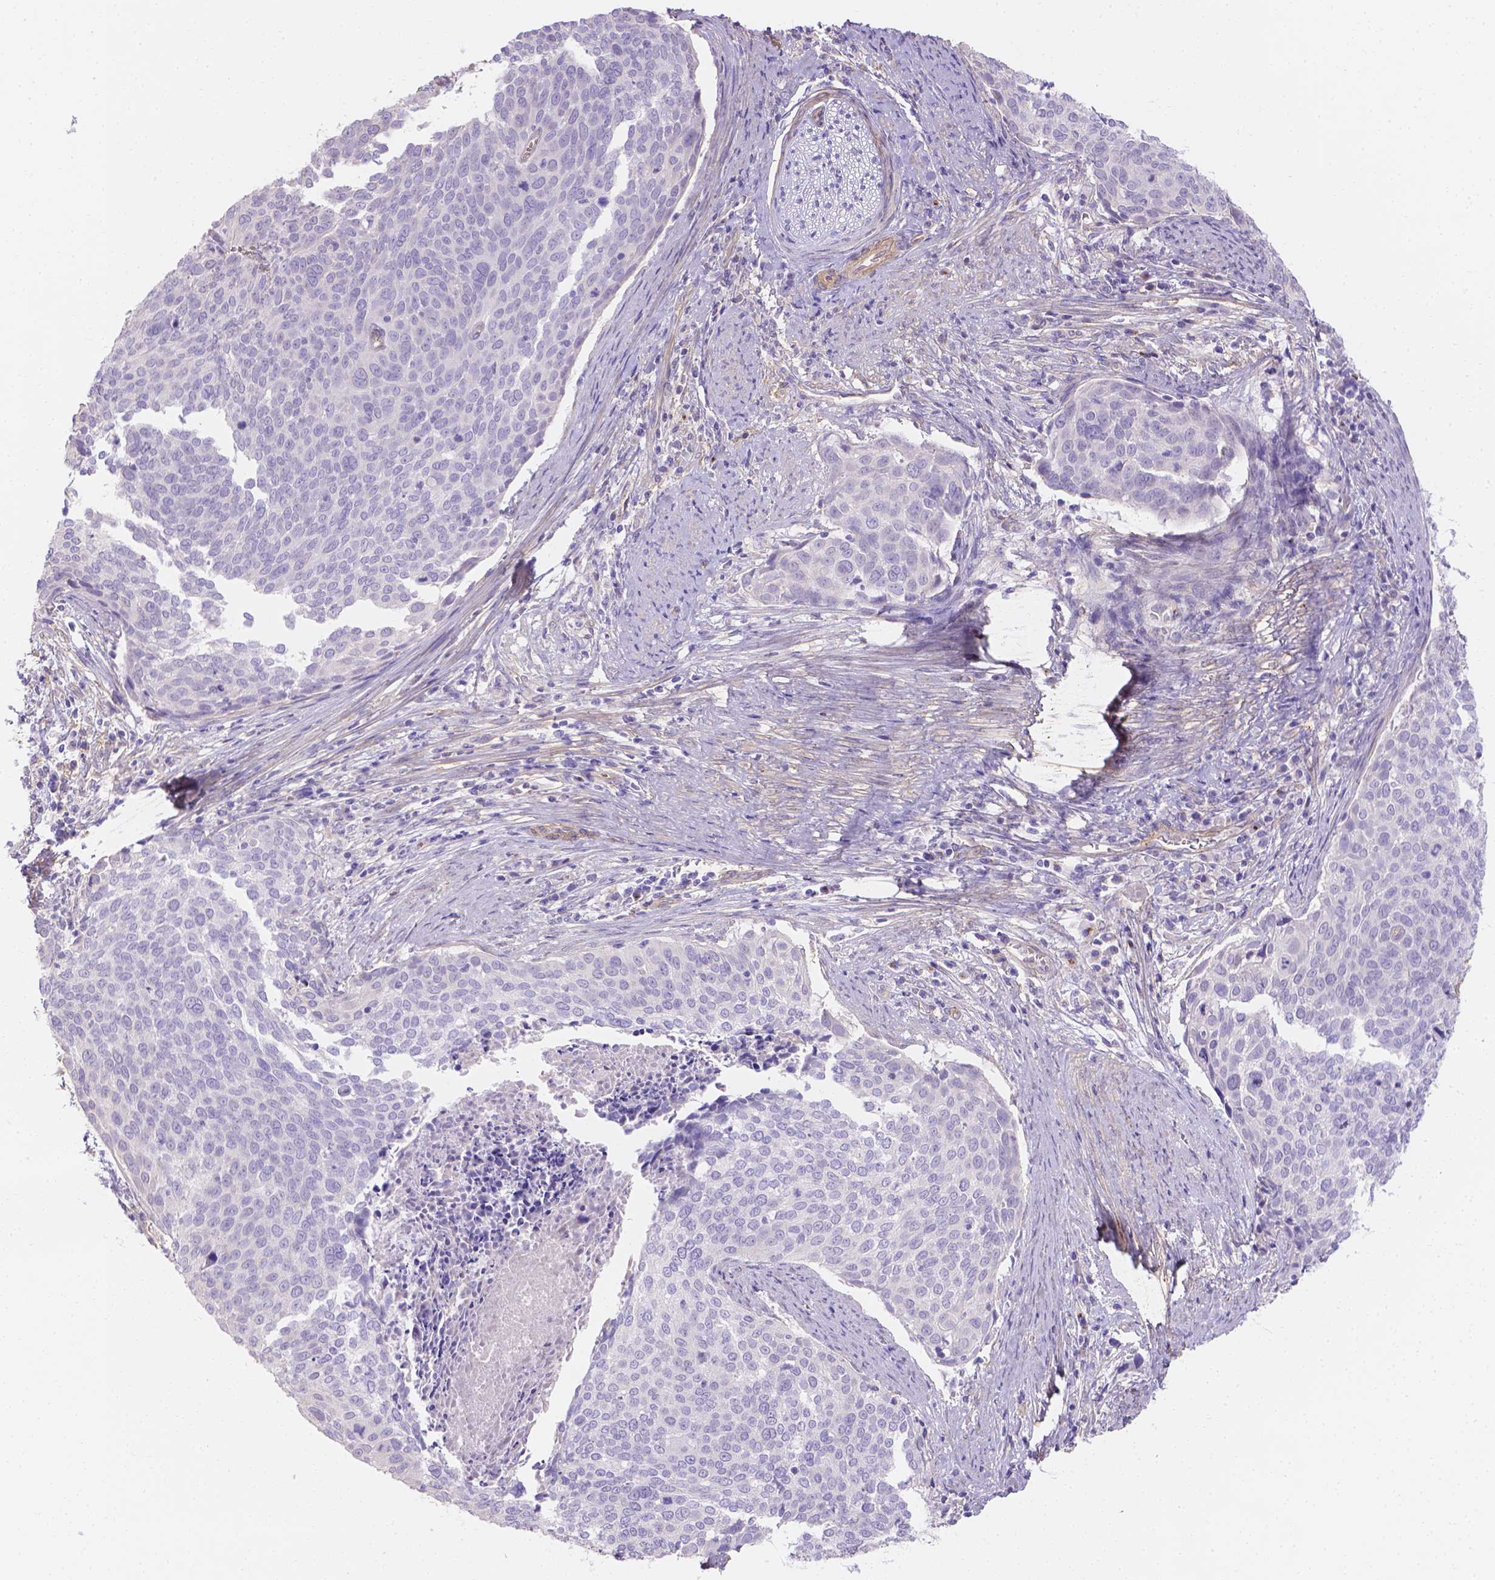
{"staining": {"intensity": "negative", "quantity": "none", "location": "none"}, "tissue": "cervical cancer", "cell_type": "Tumor cells", "image_type": "cancer", "snomed": [{"axis": "morphology", "description": "Squamous cell carcinoma, NOS"}, {"axis": "topography", "description": "Cervix"}], "caption": "Image shows no significant protein expression in tumor cells of squamous cell carcinoma (cervical).", "gene": "SLC40A1", "patient": {"sex": "female", "age": 39}}